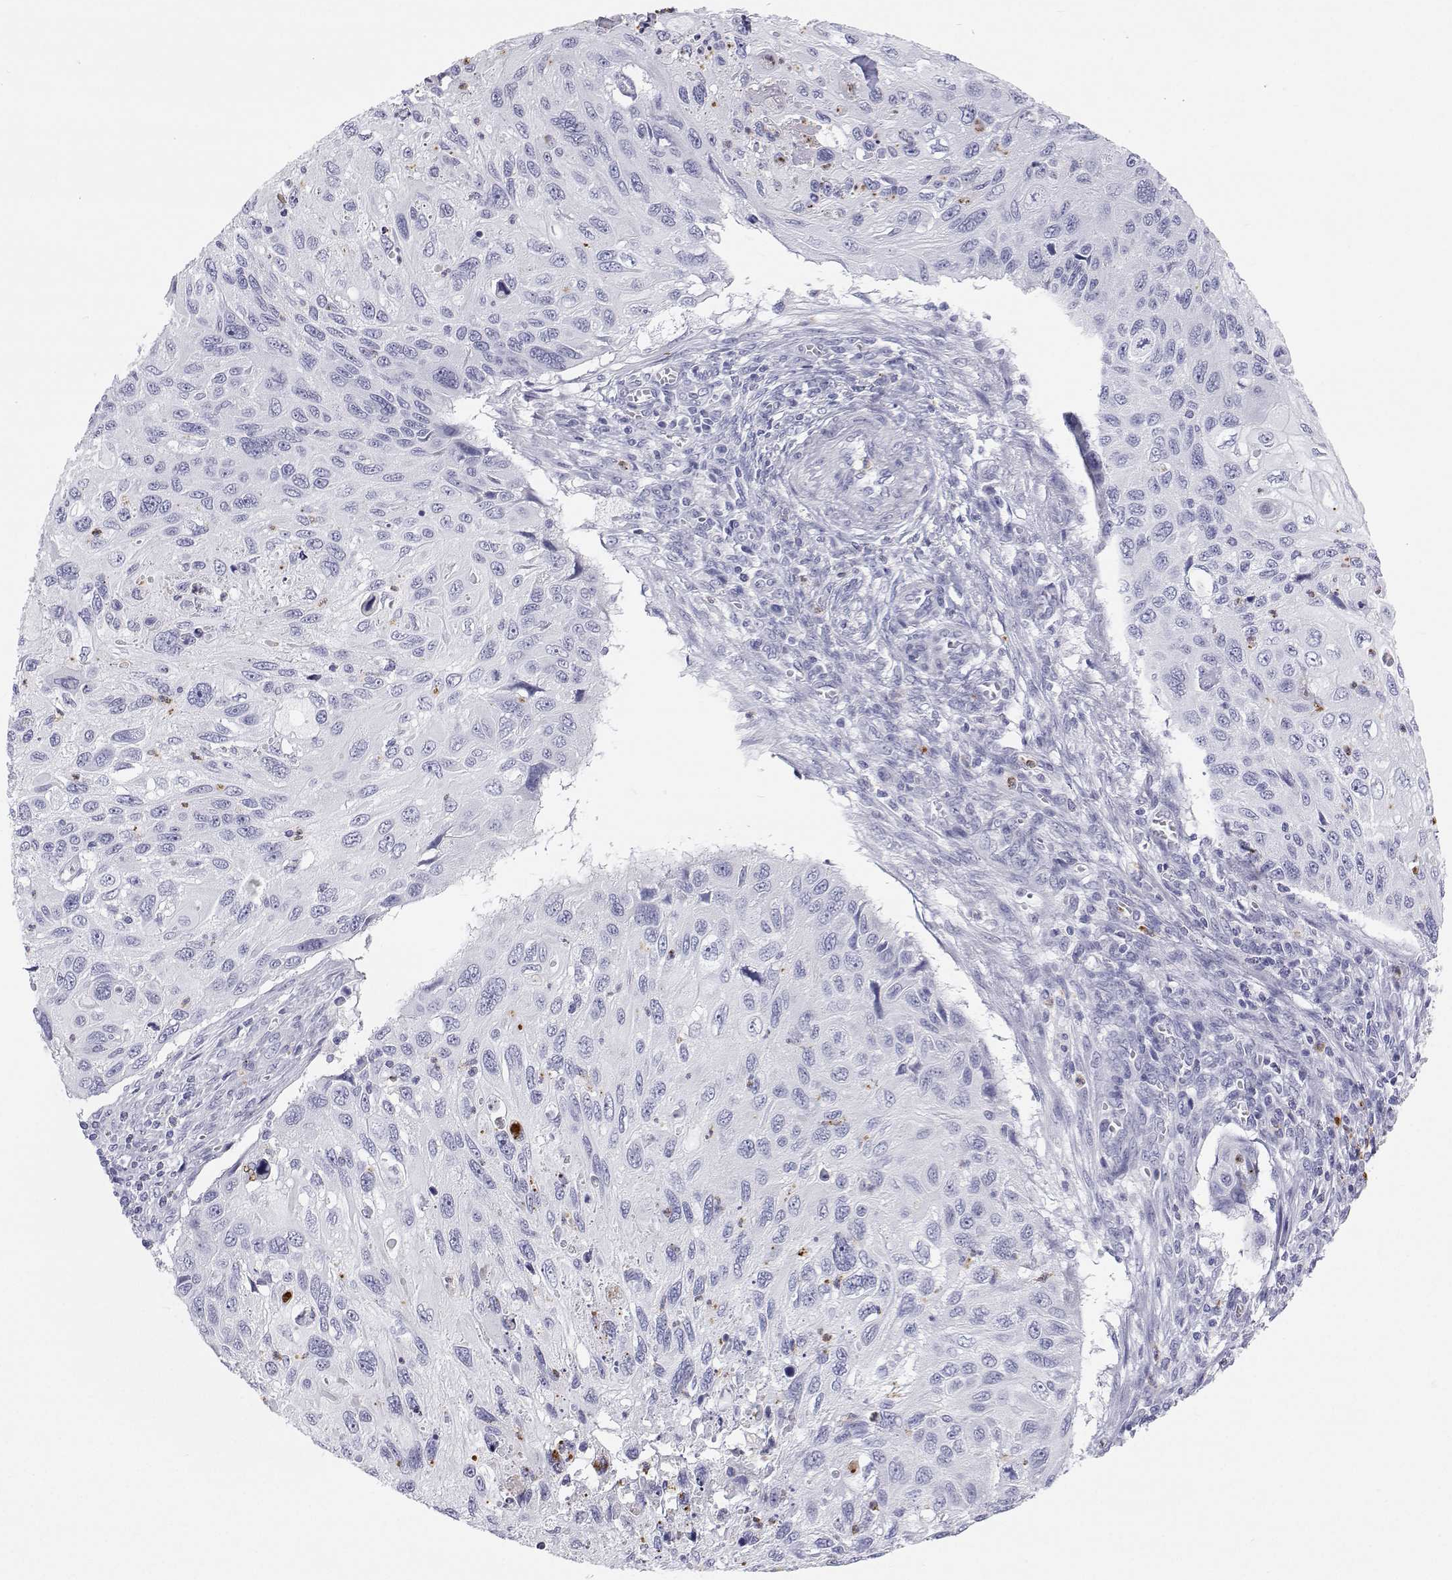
{"staining": {"intensity": "negative", "quantity": "none", "location": "none"}, "tissue": "cervical cancer", "cell_type": "Tumor cells", "image_type": "cancer", "snomed": [{"axis": "morphology", "description": "Squamous cell carcinoma, NOS"}, {"axis": "topography", "description": "Cervix"}], "caption": "A photomicrograph of cervical cancer (squamous cell carcinoma) stained for a protein exhibits no brown staining in tumor cells. The staining is performed using DAB brown chromogen with nuclei counter-stained in using hematoxylin.", "gene": "SFTPB", "patient": {"sex": "female", "age": 70}}